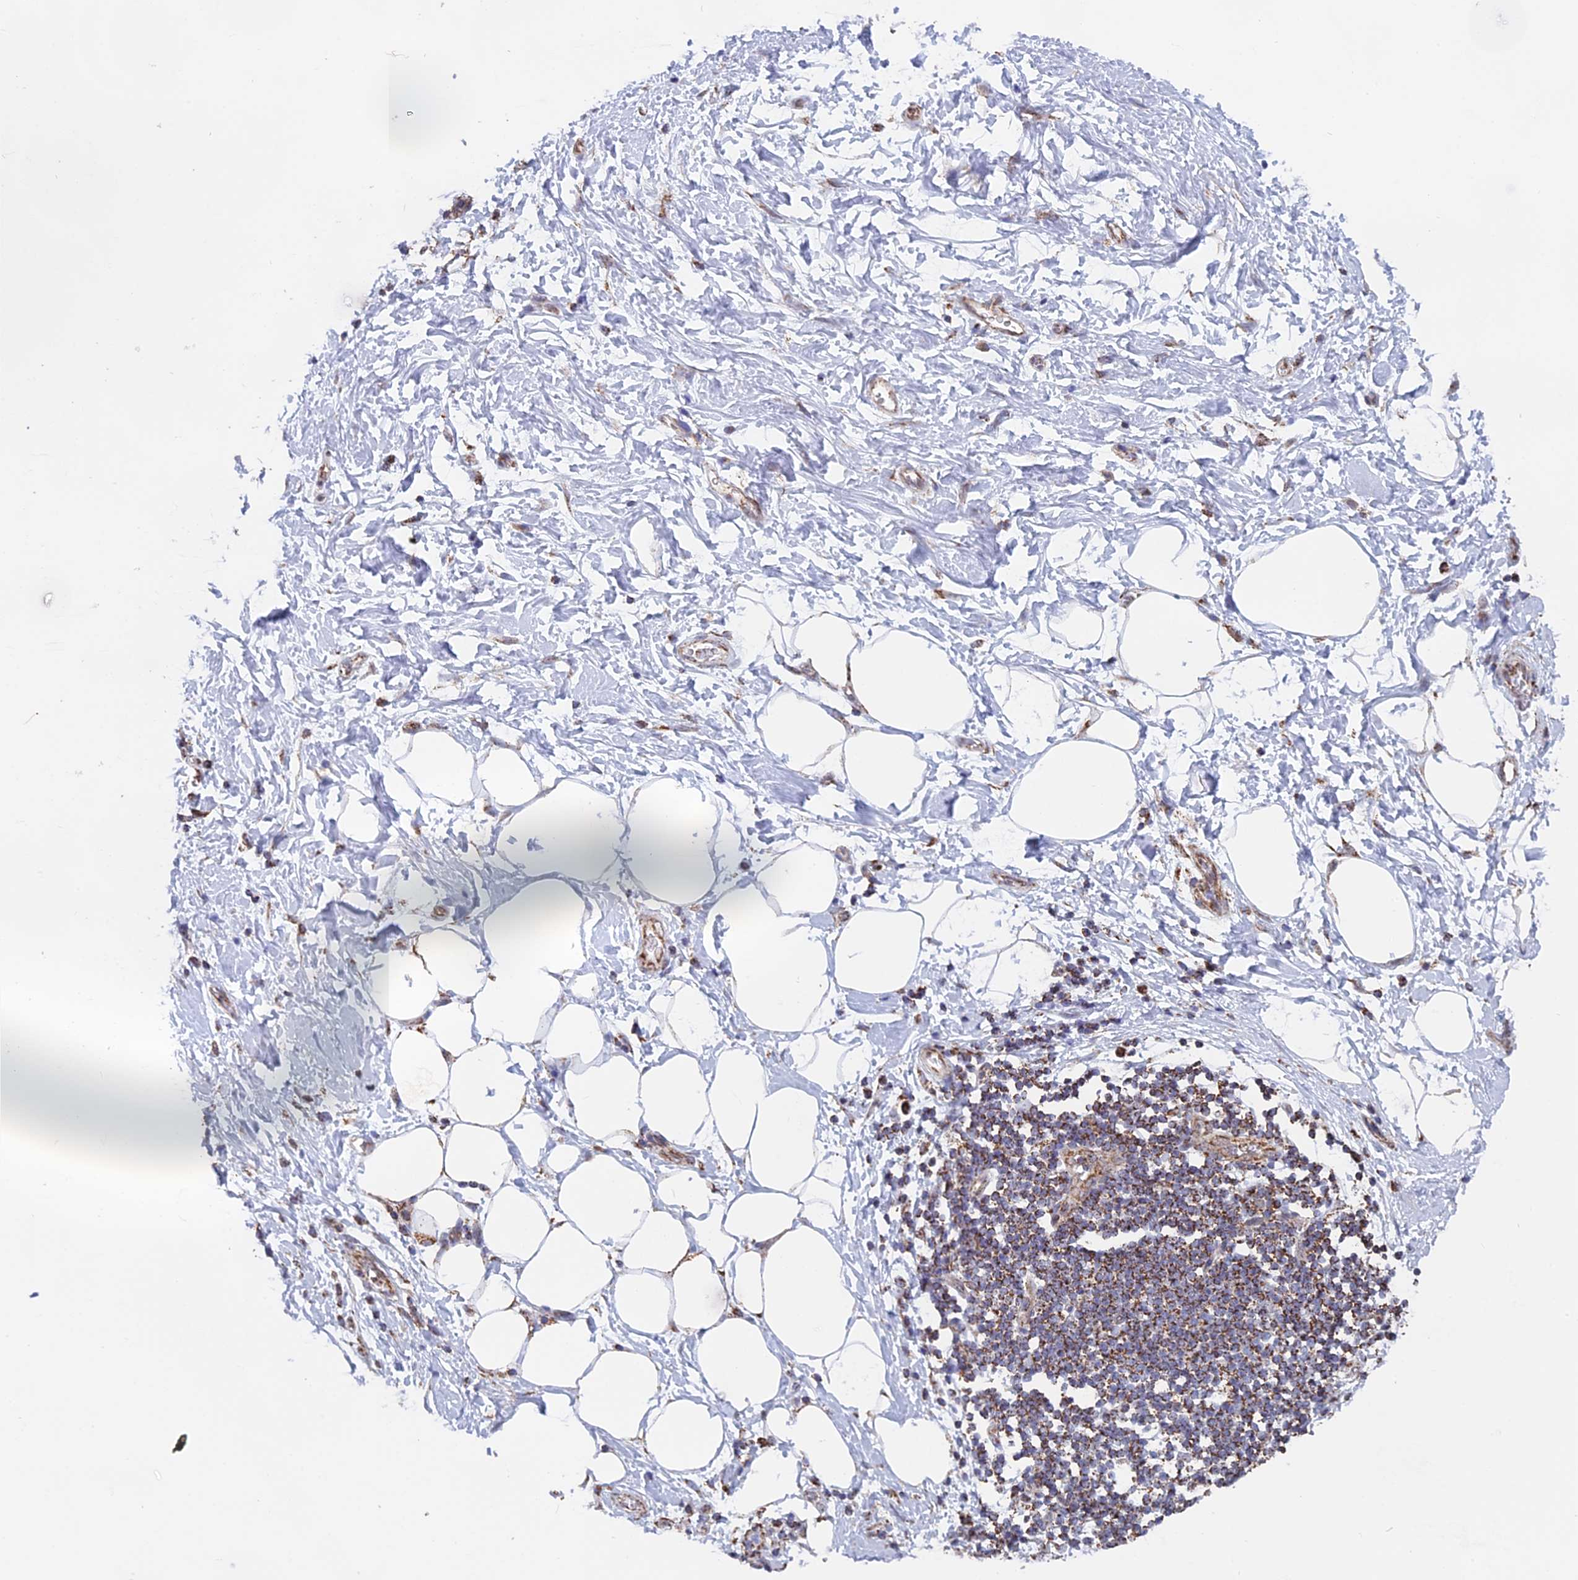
{"staining": {"intensity": "weak", "quantity": "25%-75%", "location": "cytoplasmic/membranous"}, "tissue": "adipose tissue", "cell_type": "Adipocytes", "image_type": "normal", "snomed": [{"axis": "morphology", "description": "Normal tissue, NOS"}, {"axis": "morphology", "description": "Adenocarcinoma, NOS"}, {"axis": "topography", "description": "Pancreas"}, {"axis": "topography", "description": "Peripheral nerve tissue"}], "caption": "Brown immunohistochemical staining in unremarkable adipose tissue displays weak cytoplasmic/membranous staining in approximately 25%-75% of adipocytes. Immunohistochemistry (ihc) stains the protein of interest in brown and the nuclei are stained blue.", "gene": "CDC16", "patient": {"sex": "male", "age": 59}}